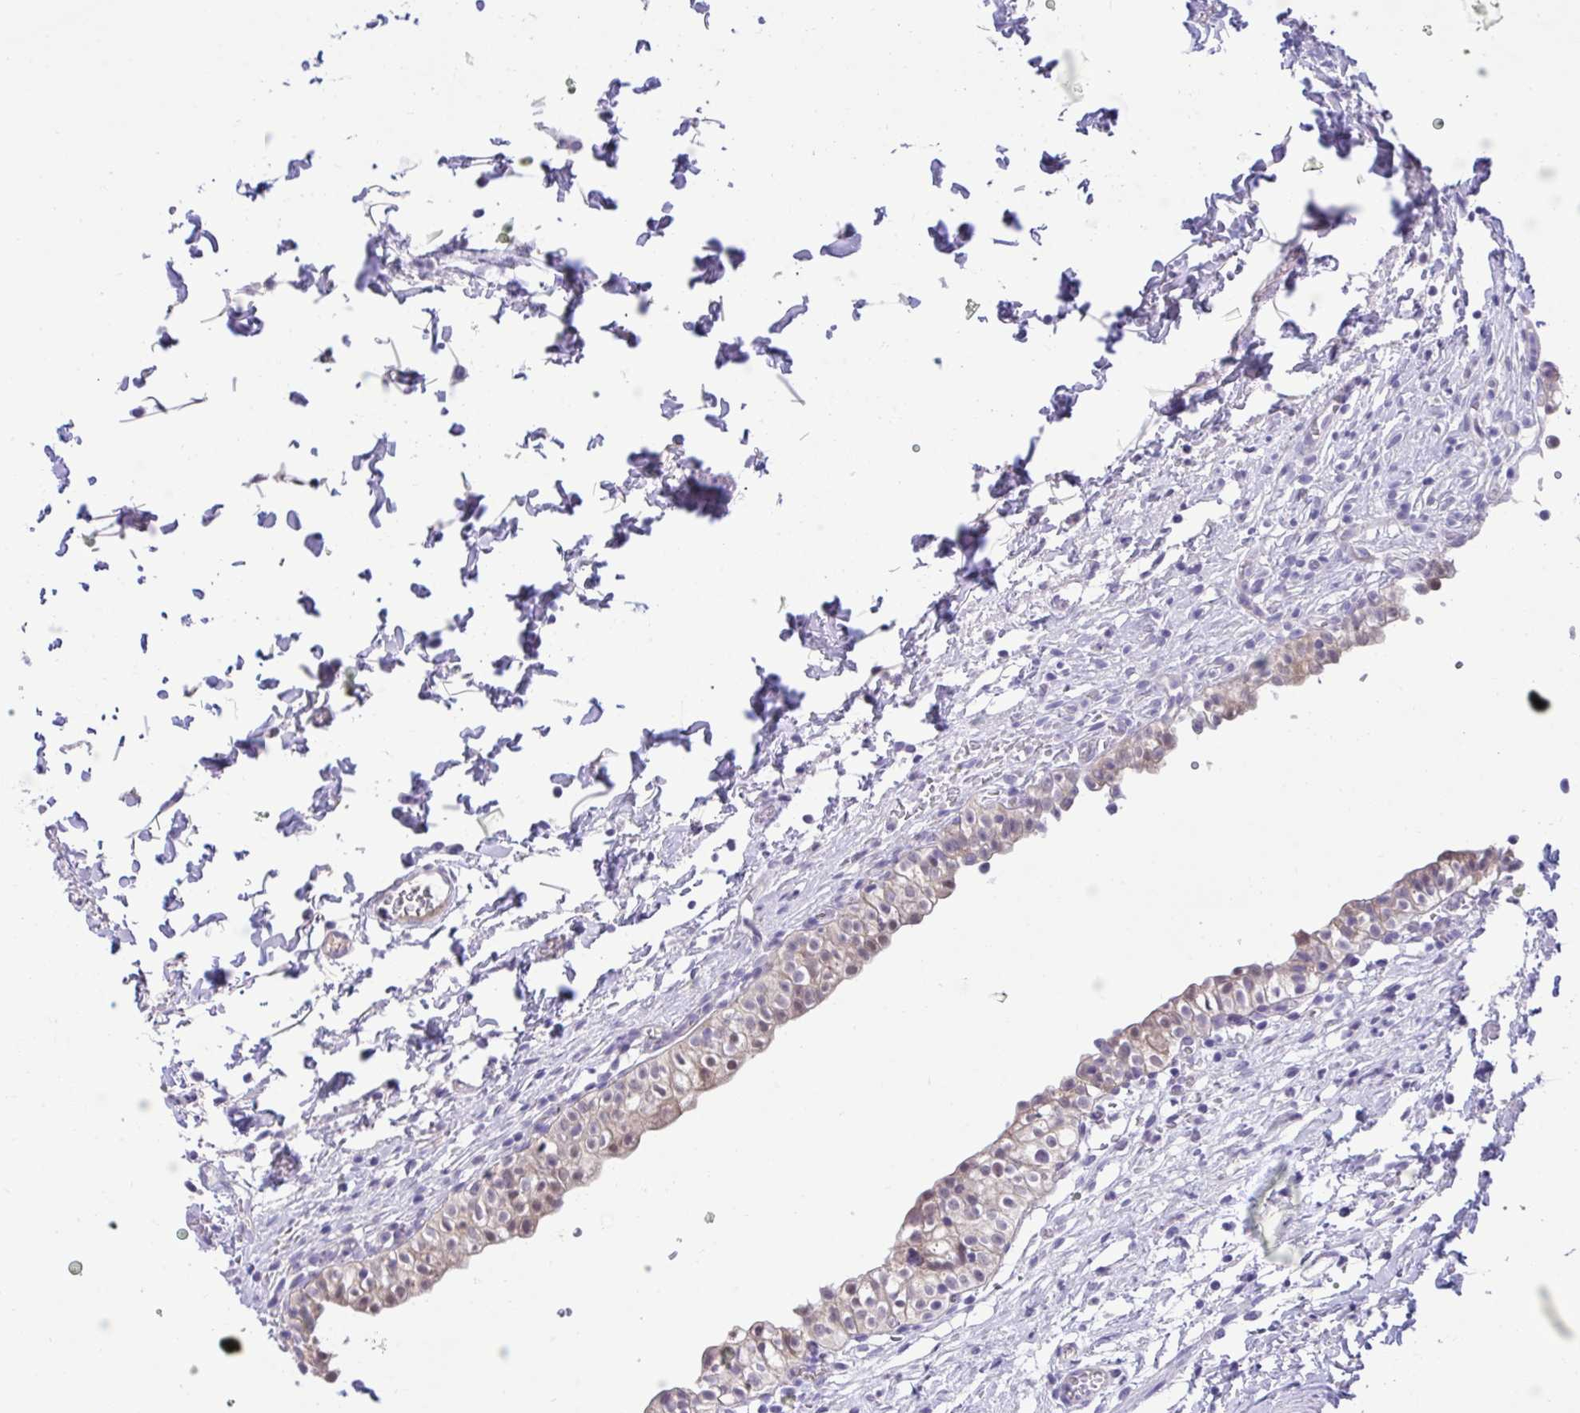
{"staining": {"intensity": "weak", "quantity": "25%-75%", "location": "cytoplasmic/membranous"}, "tissue": "urinary bladder", "cell_type": "Urothelial cells", "image_type": "normal", "snomed": [{"axis": "morphology", "description": "Normal tissue, NOS"}, {"axis": "topography", "description": "Urinary bladder"}, {"axis": "topography", "description": "Peripheral nerve tissue"}], "caption": "Benign urinary bladder exhibits weak cytoplasmic/membranous staining in approximately 25%-75% of urothelial cells, visualized by immunohistochemistry.", "gene": "TMCO5A", "patient": {"sex": "male", "age": 55}}